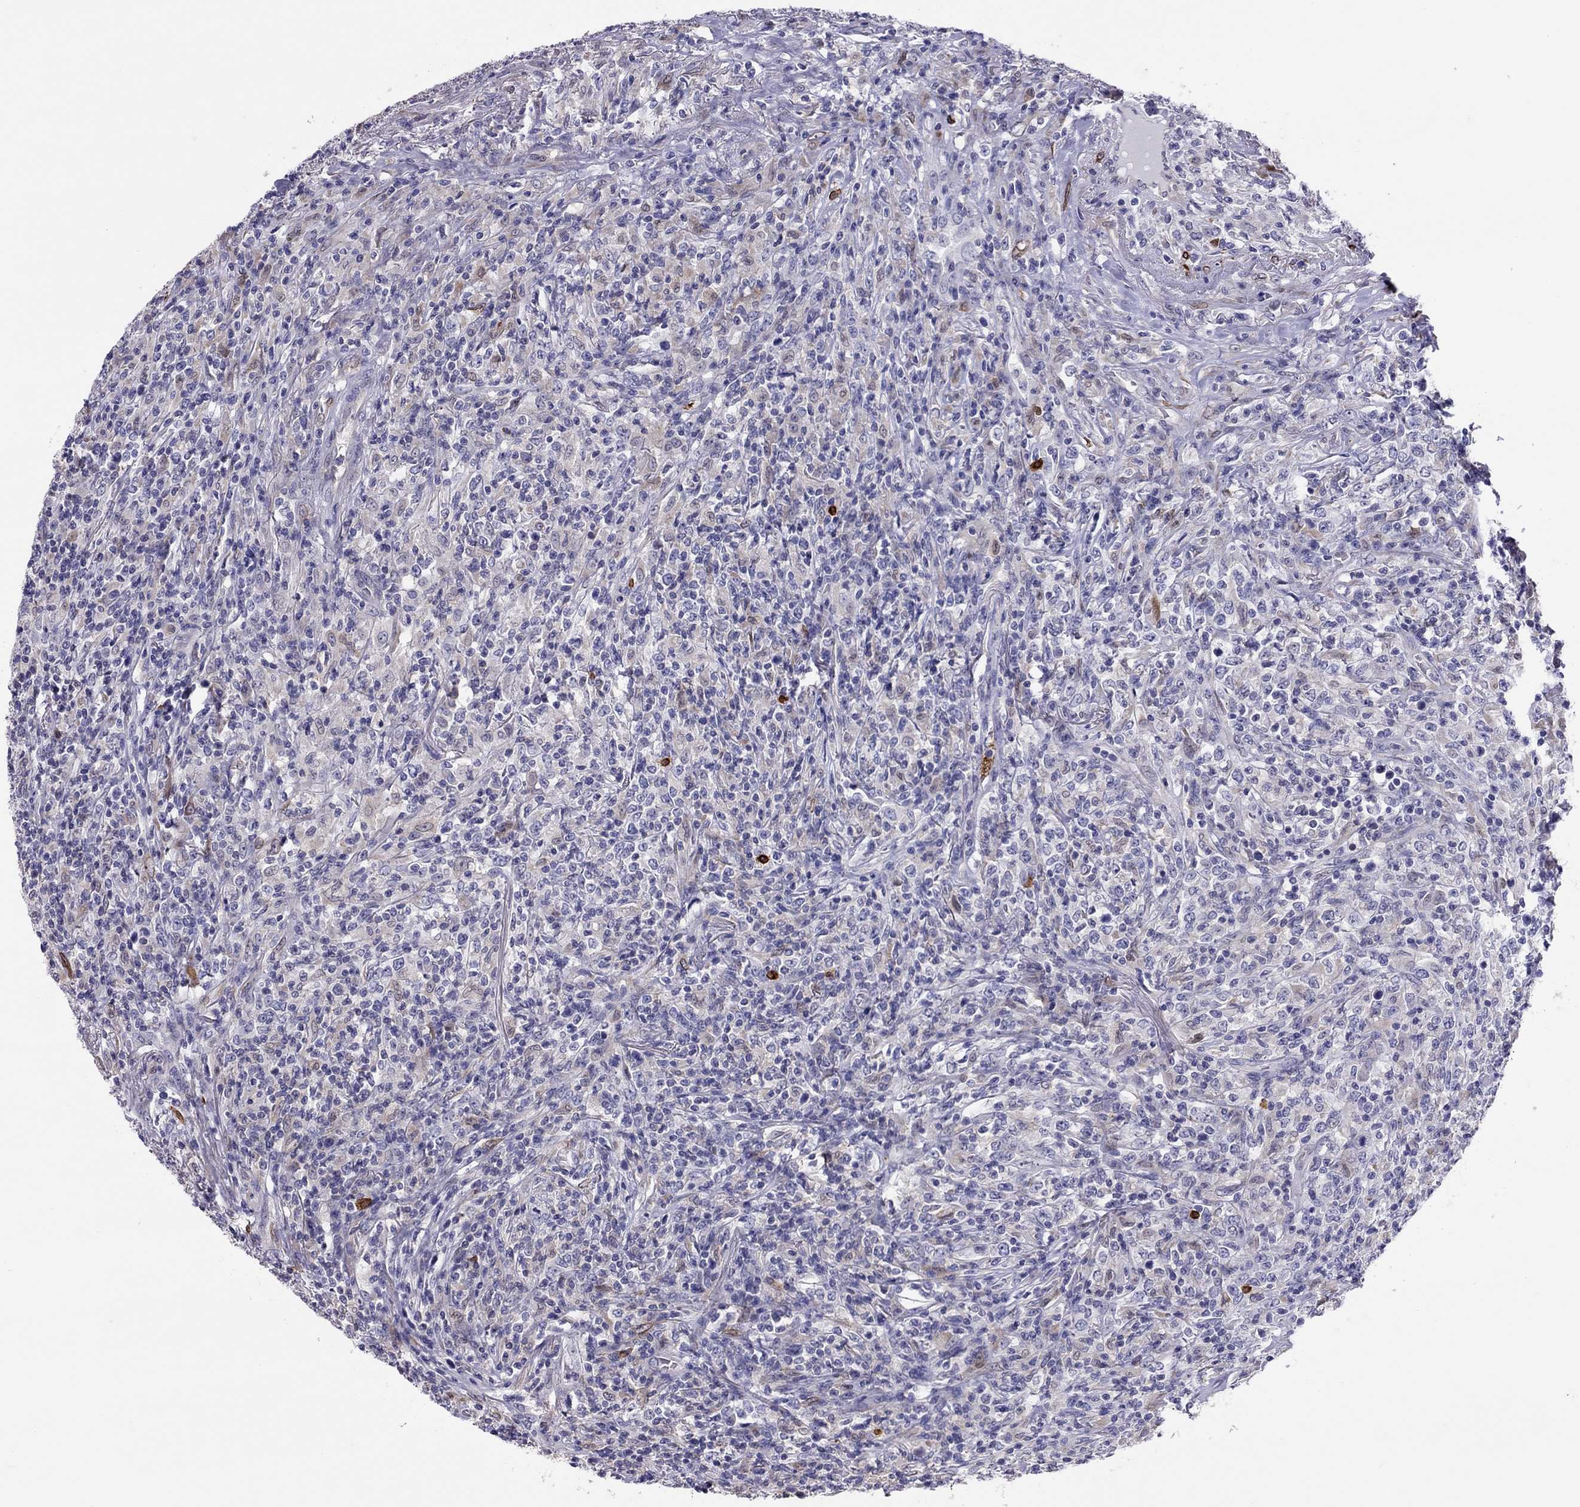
{"staining": {"intensity": "negative", "quantity": "none", "location": "none"}, "tissue": "lymphoma", "cell_type": "Tumor cells", "image_type": "cancer", "snomed": [{"axis": "morphology", "description": "Malignant lymphoma, non-Hodgkin's type, High grade"}, {"axis": "topography", "description": "Lung"}], "caption": "High power microscopy image of an immunohistochemistry image of malignant lymphoma, non-Hodgkin's type (high-grade), revealing no significant staining in tumor cells.", "gene": "ADORA2A", "patient": {"sex": "male", "age": 79}}